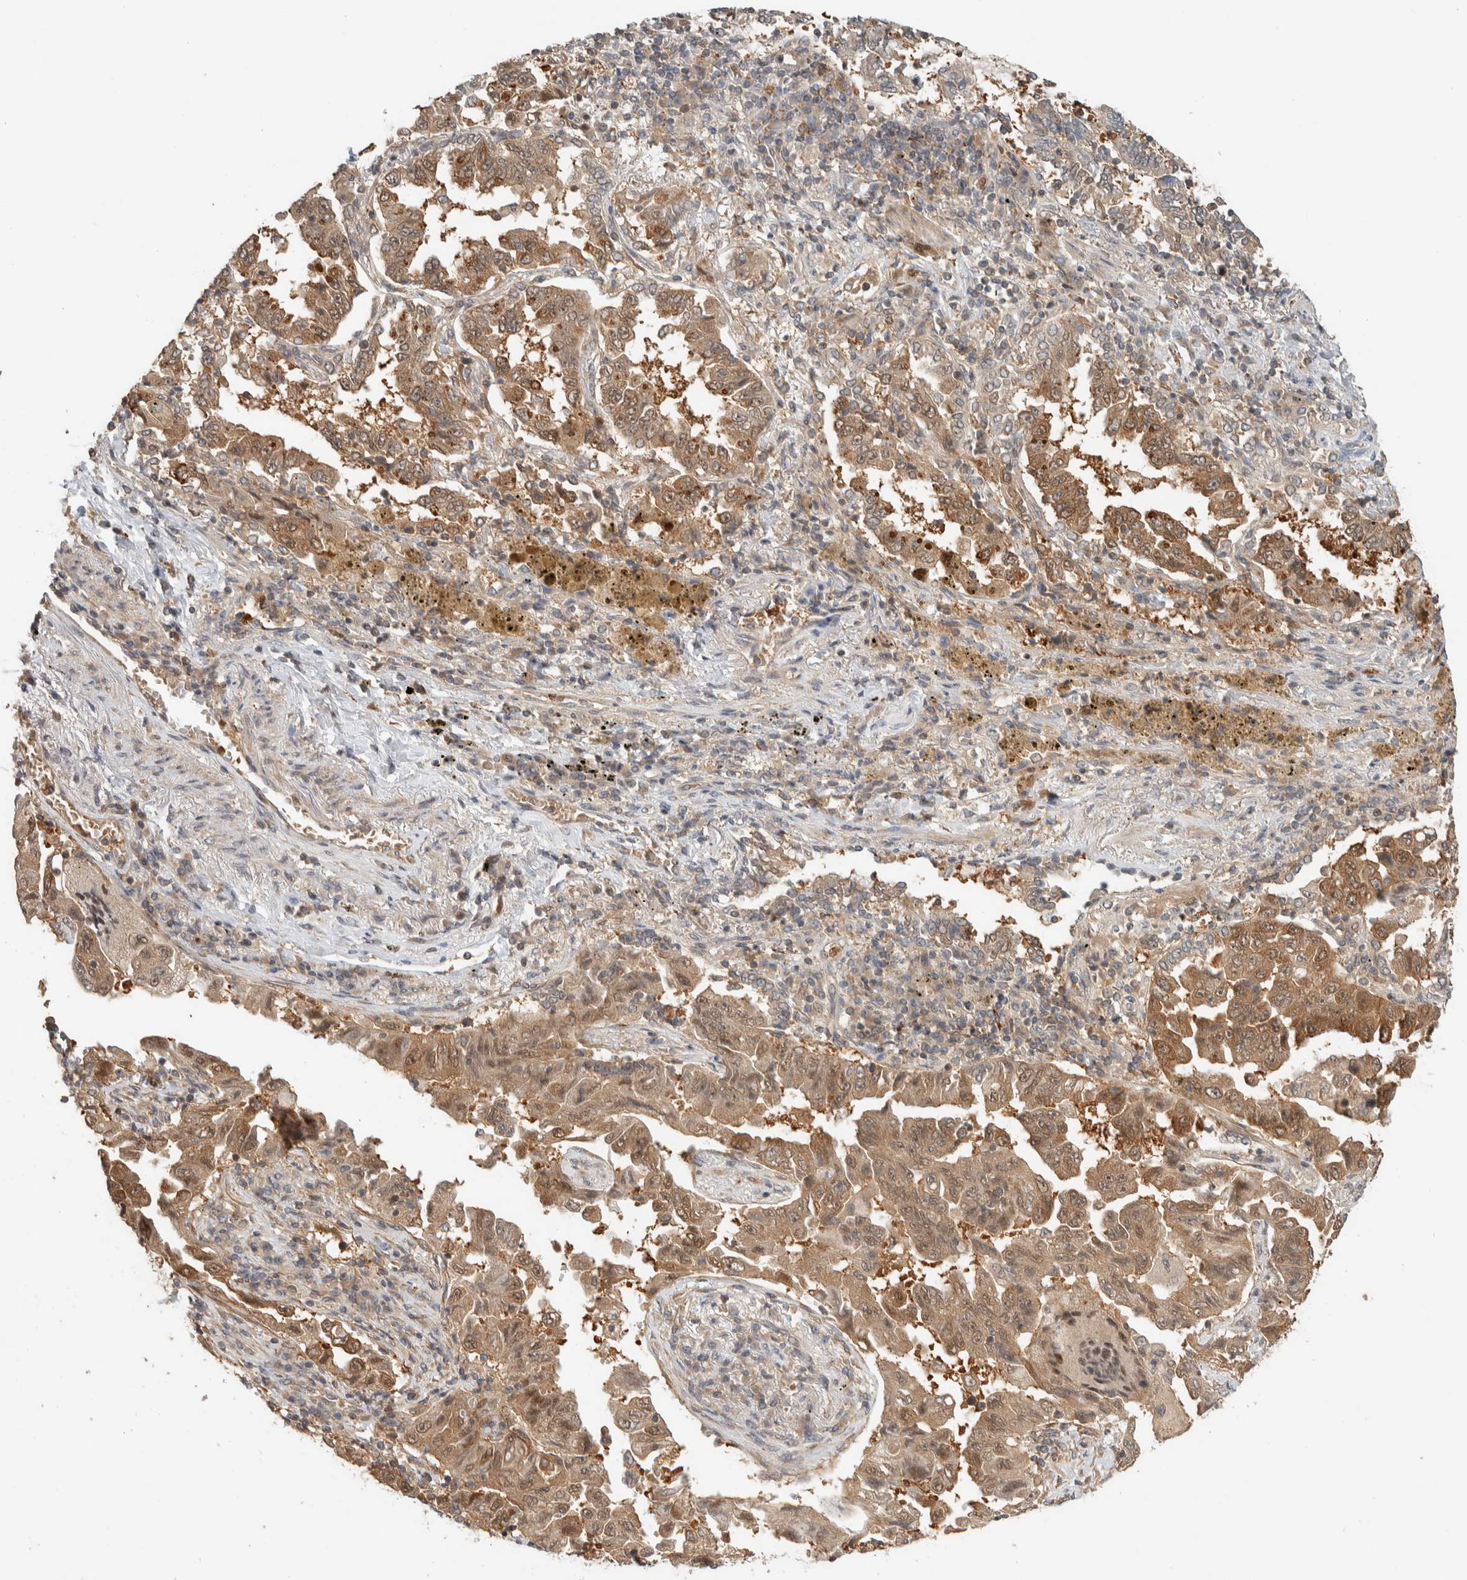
{"staining": {"intensity": "moderate", "quantity": ">75%", "location": "cytoplasmic/membranous"}, "tissue": "lung cancer", "cell_type": "Tumor cells", "image_type": "cancer", "snomed": [{"axis": "morphology", "description": "Adenocarcinoma, NOS"}, {"axis": "topography", "description": "Lung"}], "caption": "Immunohistochemical staining of lung adenocarcinoma reveals medium levels of moderate cytoplasmic/membranous expression in approximately >75% of tumor cells. Ihc stains the protein in brown and the nuclei are stained blue.", "gene": "ADSS2", "patient": {"sex": "female", "age": 51}}